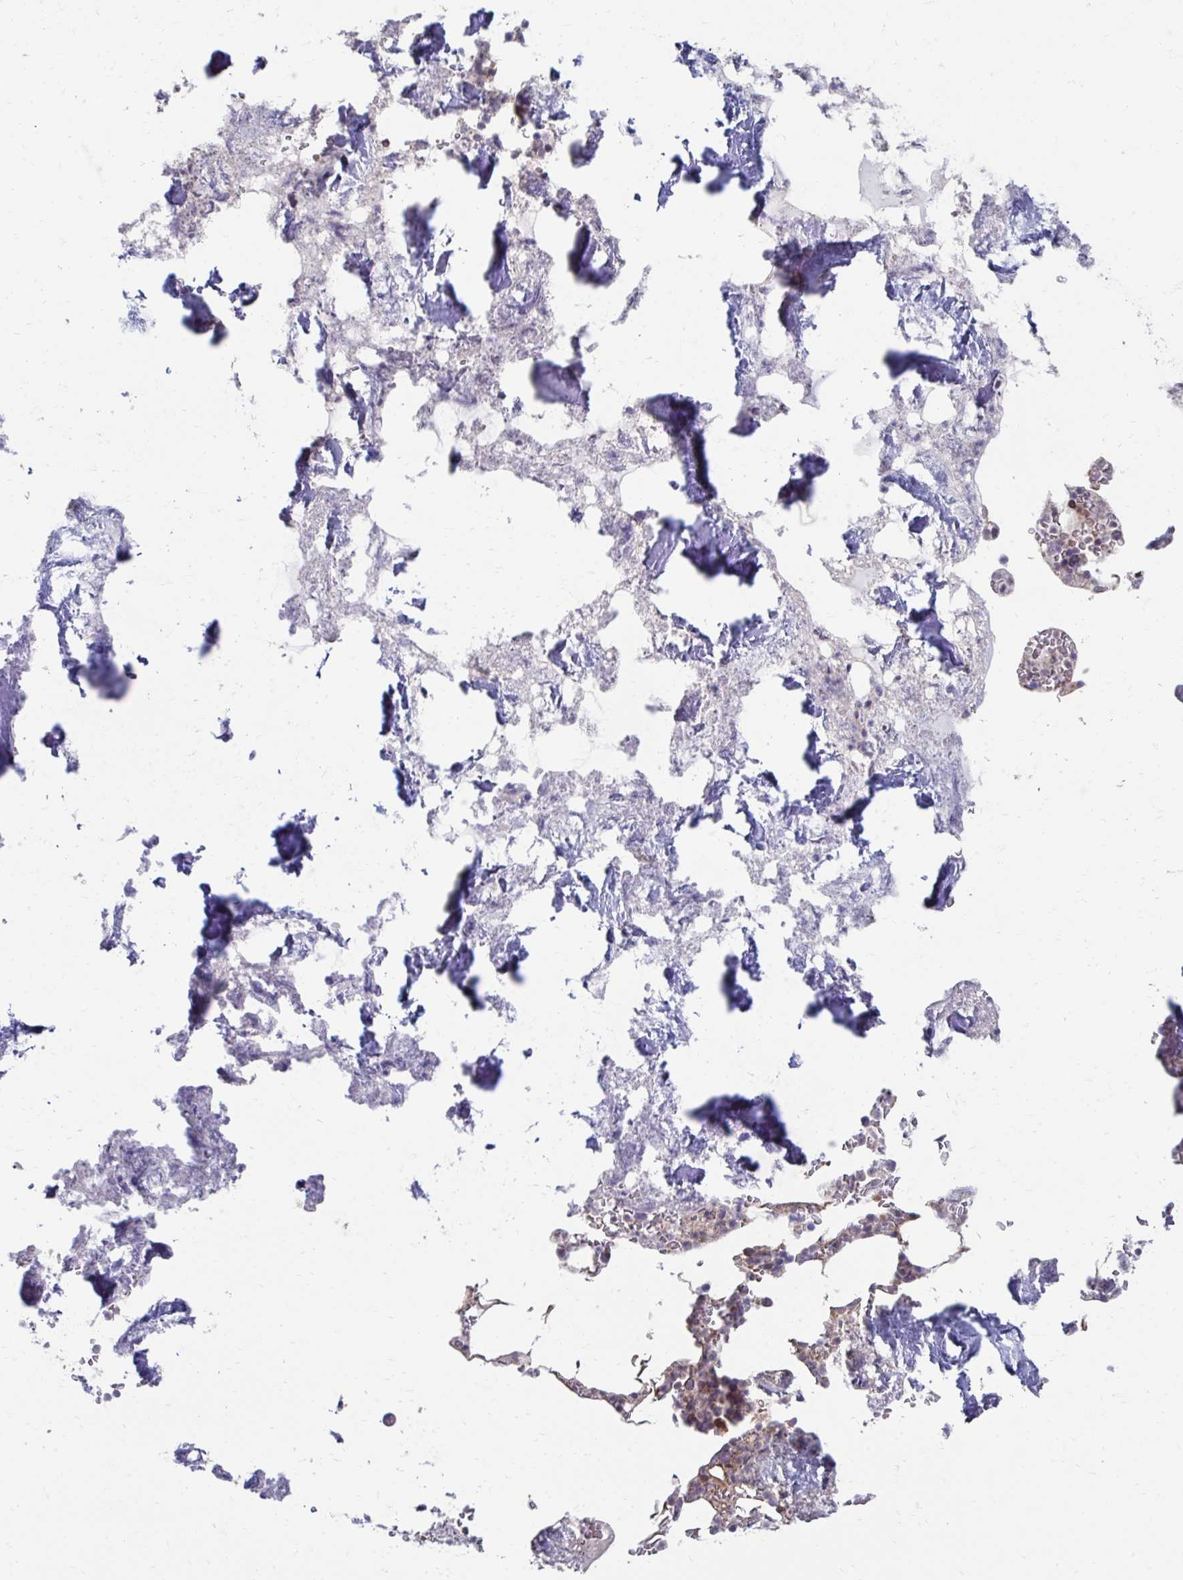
{"staining": {"intensity": "moderate", "quantity": "<25%", "location": "cytoplasmic/membranous"}, "tissue": "bone marrow", "cell_type": "Hematopoietic cells", "image_type": "normal", "snomed": [{"axis": "morphology", "description": "Normal tissue, NOS"}, {"axis": "topography", "description": "Bone marrow"}], "caption": "Moderate cytoplasmic/membranous staining for a protein is identified in approximately <25% of hematopoietic cells of unremarkable bone marrow using immunohistochemistry.", "gene": "ITPR2", "patient": {"sex": "female", "age": 42}}